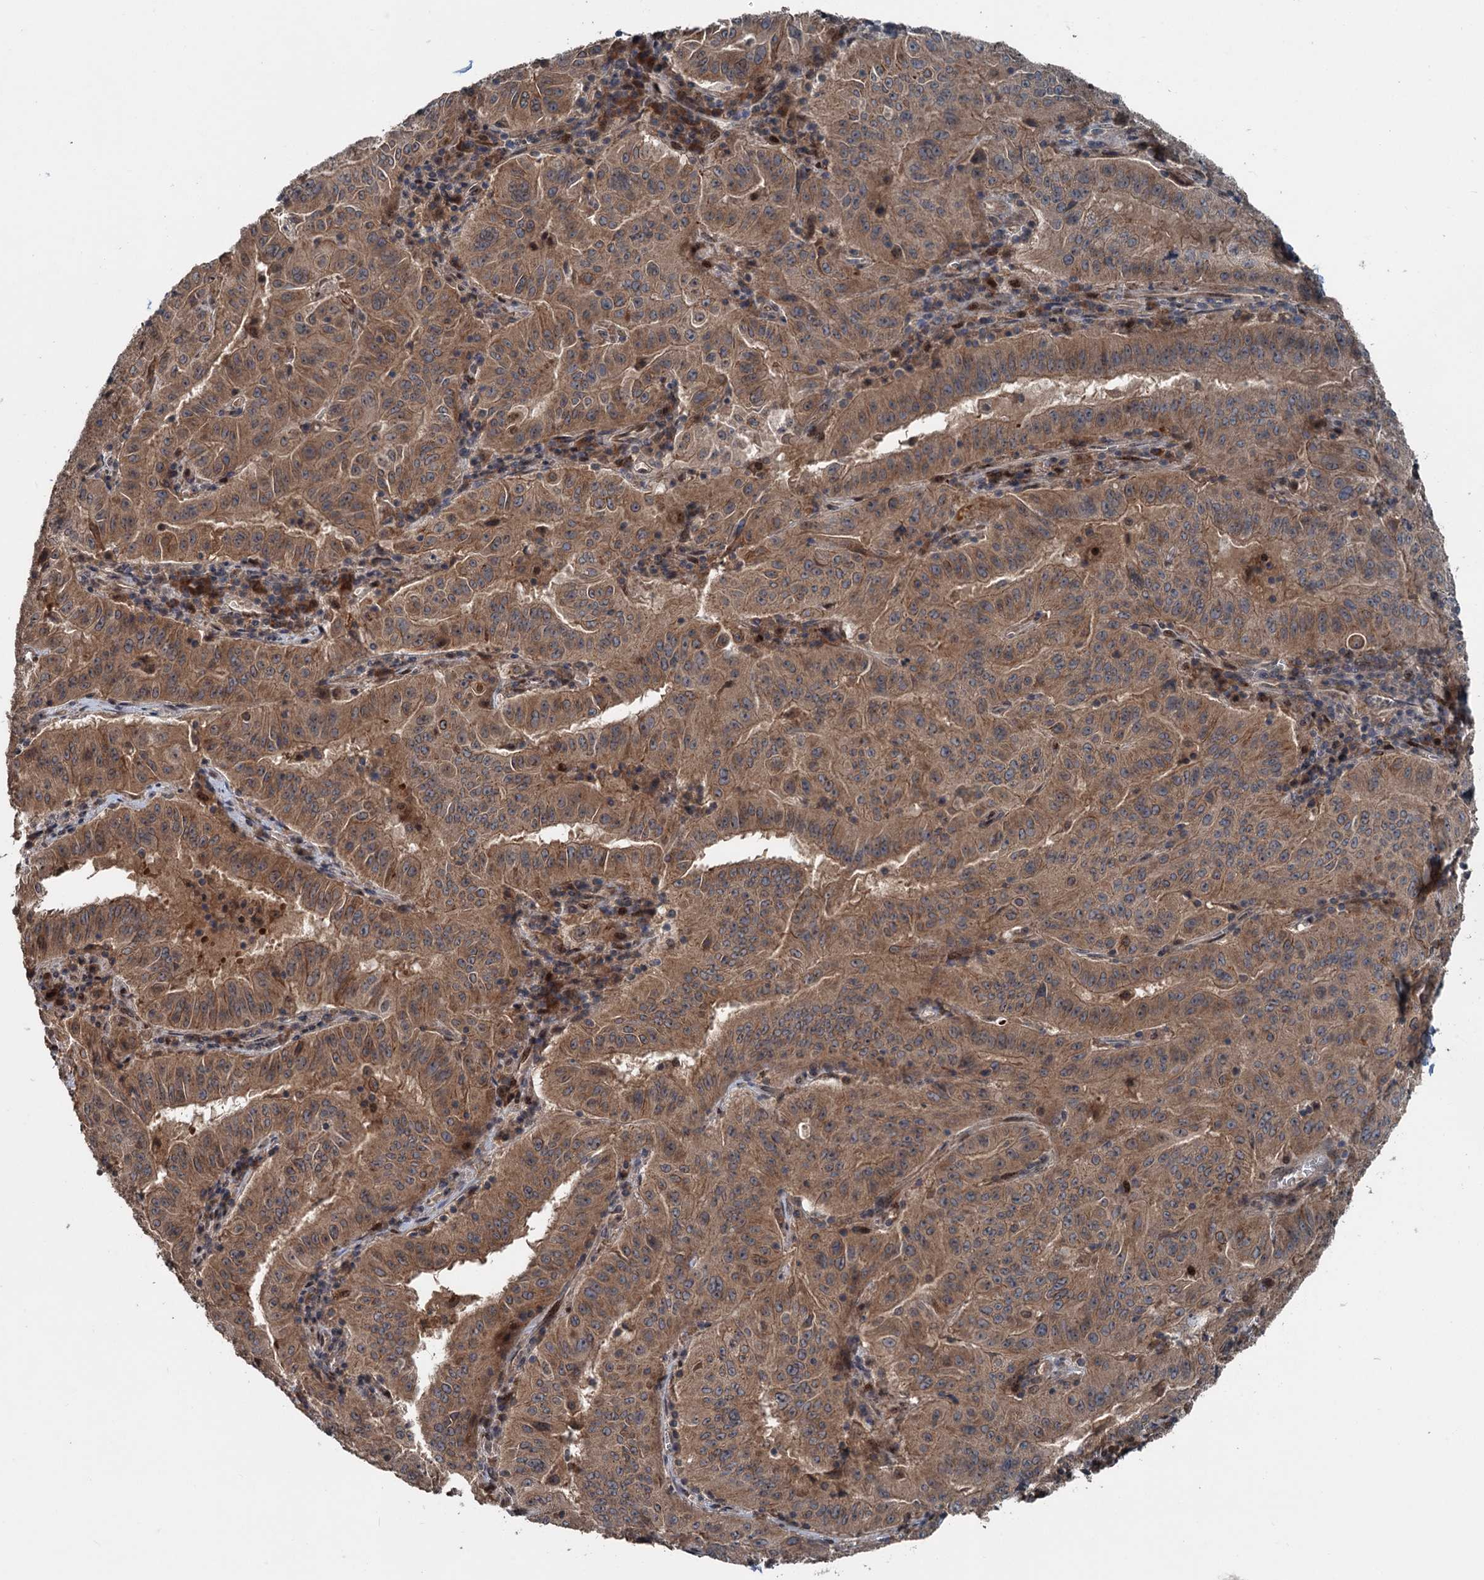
{"staining": {"intensity": "moderate", "quantity": ">75%", "location": "cytoplasmic/membranous"}, "tissue": "pancreatic cancer", "cell_type": "Tumor cells", "image_type": "cancer", "snomed": [{"axis": "morphology", "description": "Adenocarcinoma, NOS"}, {"axis": "topography", "description": "Pancreas"}], "caption": "DAB immunohistochemical staining of pancreatic cancer reveals moderate cytoplasmic/membranous protein staining in about >75% of tumor cells. (Brightfield microscopy of DAB IHC at high magnification).", "gene": "N4BP2L2", "patient": {"sex": "male", "age": 63}}